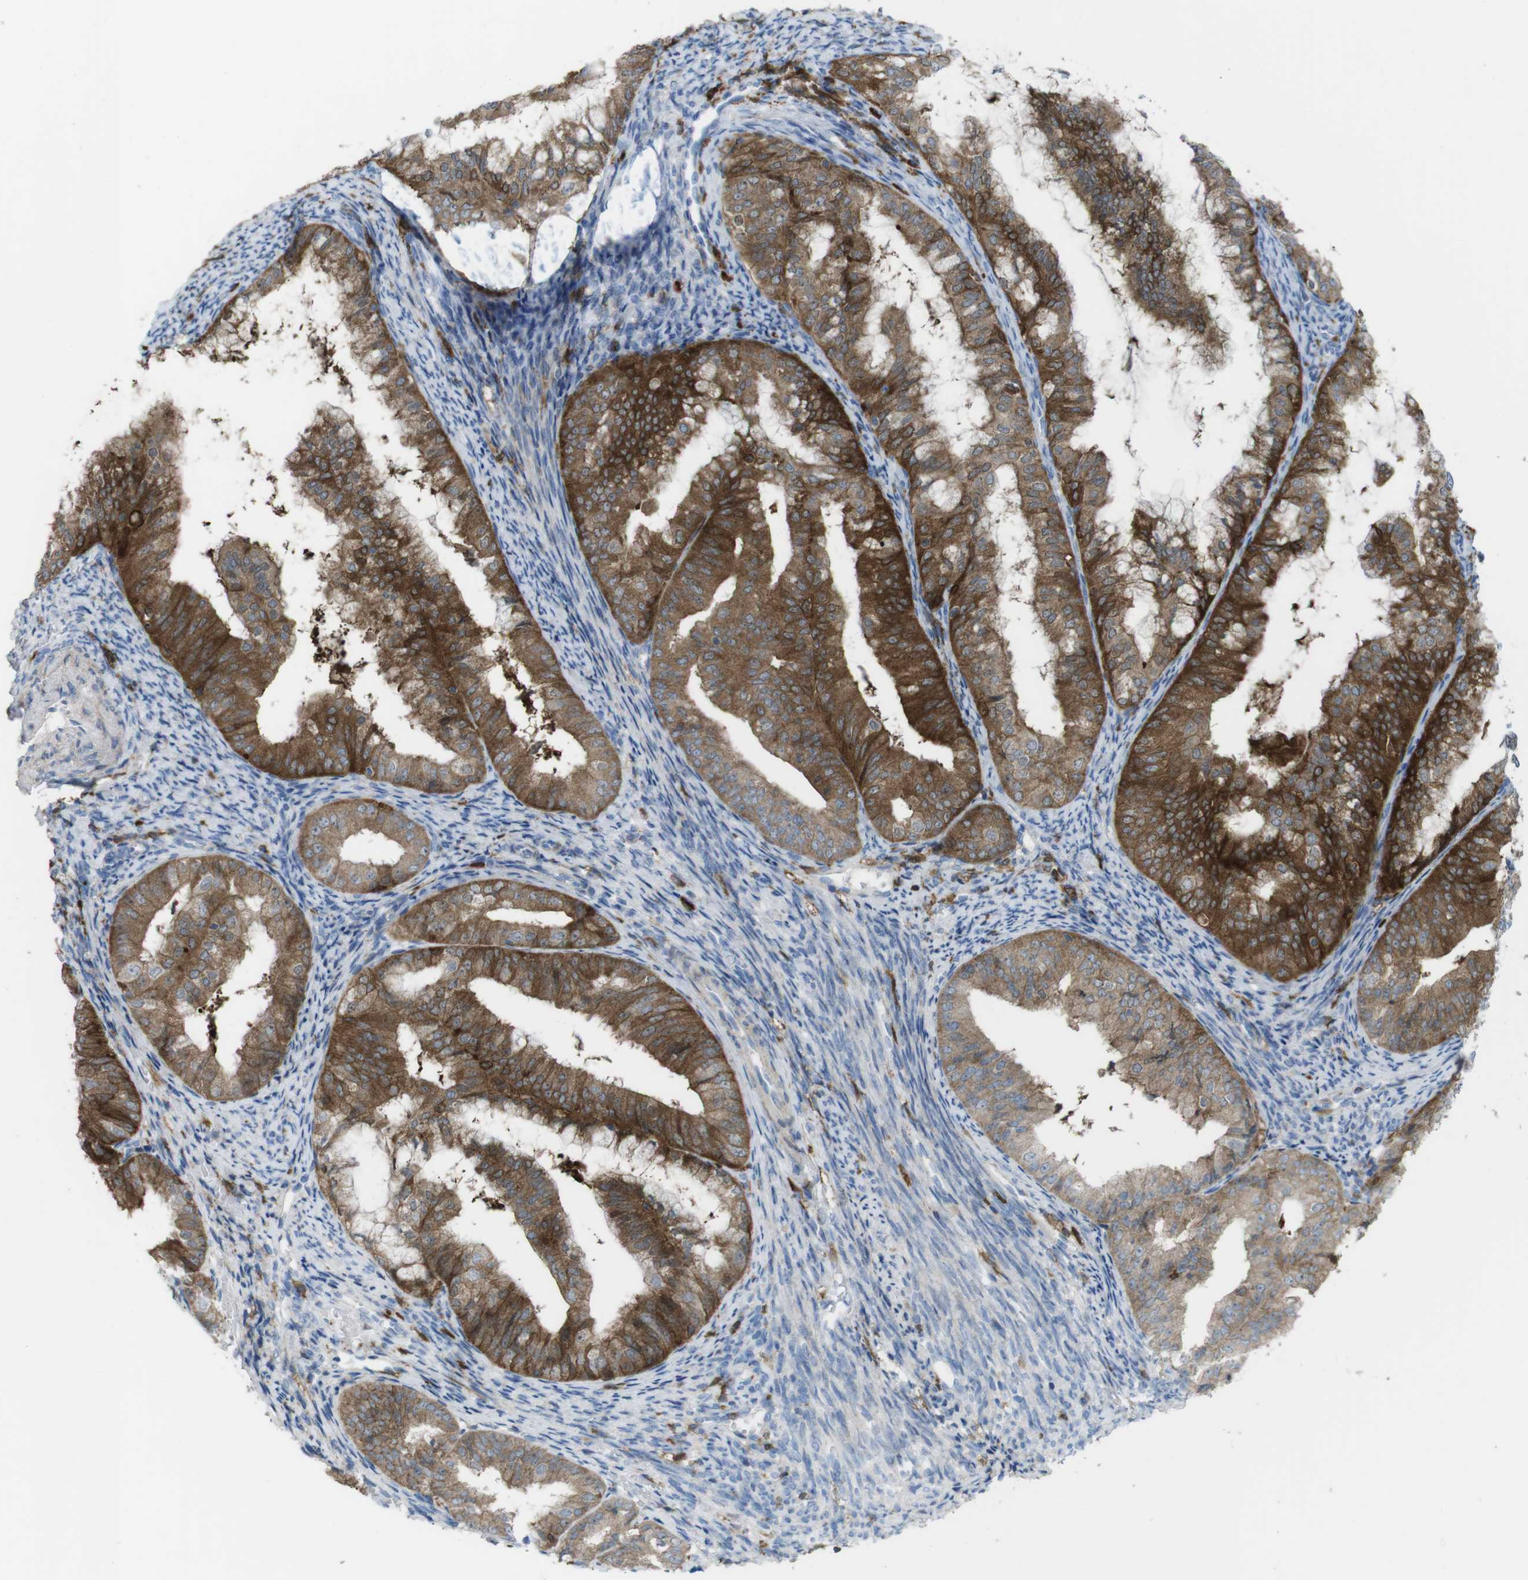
{"staining": {"intensity": "strong", "quantity": "25%-75%", "location": "cytoplasmic/membranous"}, "tissue": "endometrial cancer", "cell_type": "Tumor cells", "image_type": "cancer", "snomed": [{"axis": "morphology", "description": "Adenocarcinoma, NOS"}, {"axis": "topography", "description": "Endometrium"}], "caption": "Immunohistochemistry (IHC) photomicrograph of neoplastic tissue: human adenocarcinoma (endometrial) stained using immunohistochemistry (IHC) displays high levels of strong protein expression localized specifically in the cytoplasmic/membranous of tumor cells, appearing as a cytoplasmic/membranous brown color.", "gene": "PRKCD", "patient": {"sex": "female", "age": 63}}